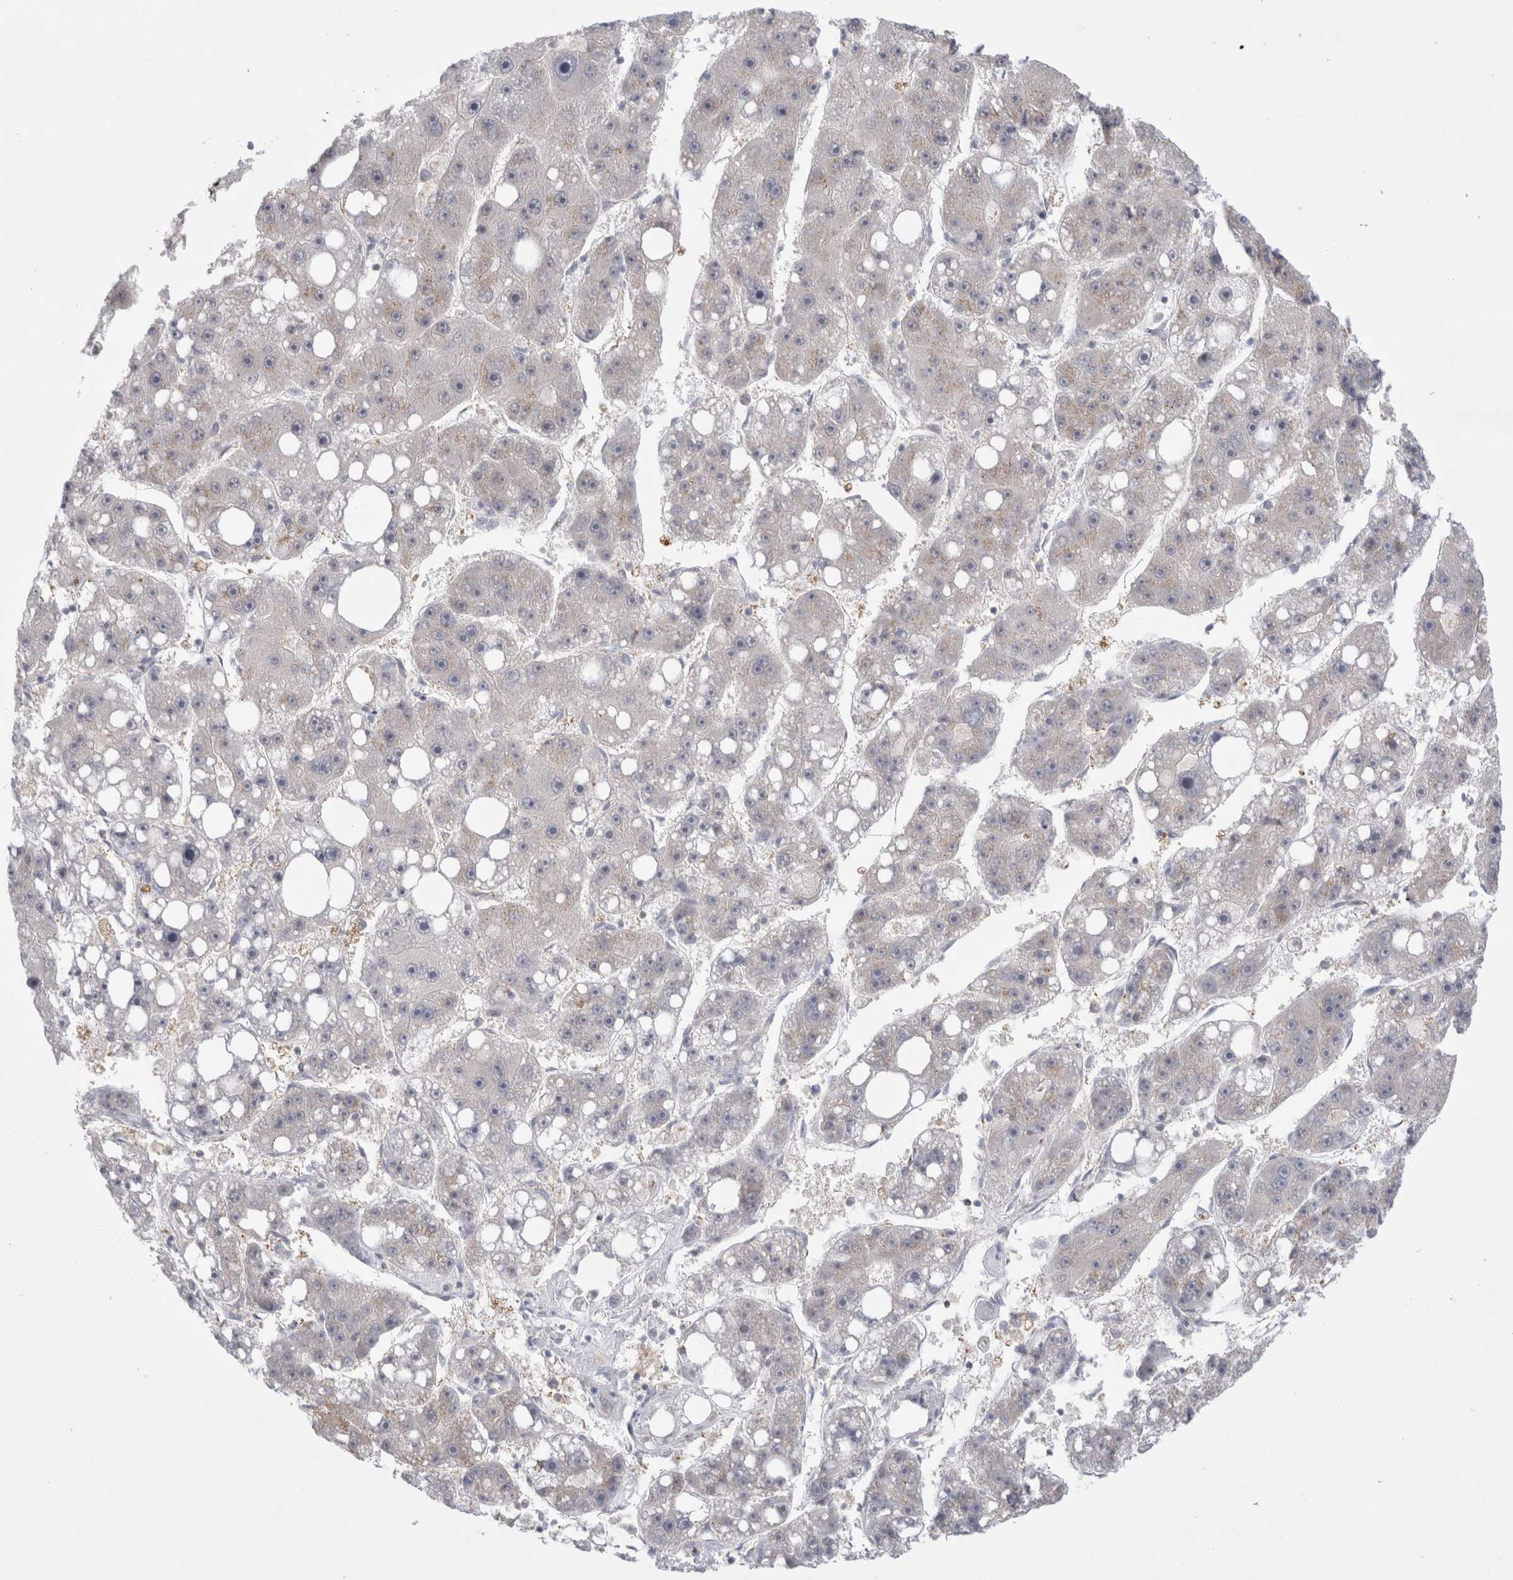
{"staining": {"intensity": "negative", "quantity": "none", "location": "none"}, "tissue": "liver cancer", "cell_type": "Tumor cells", "image_type": "cancer", "snomed": [{"axis": "morphology", "description": "Carcinoma, Hepatocellular, NOS"}, {"axis": "topography", "description": "Liver"}], "caption": "Immunohistochemistry (IHC) image of neoplastic tissue: liver cancer stained with DAB displays no significant protein positivity in tumor cells.", "gene": "CERS5", "patient": {"sex": "female", "age": 61}}